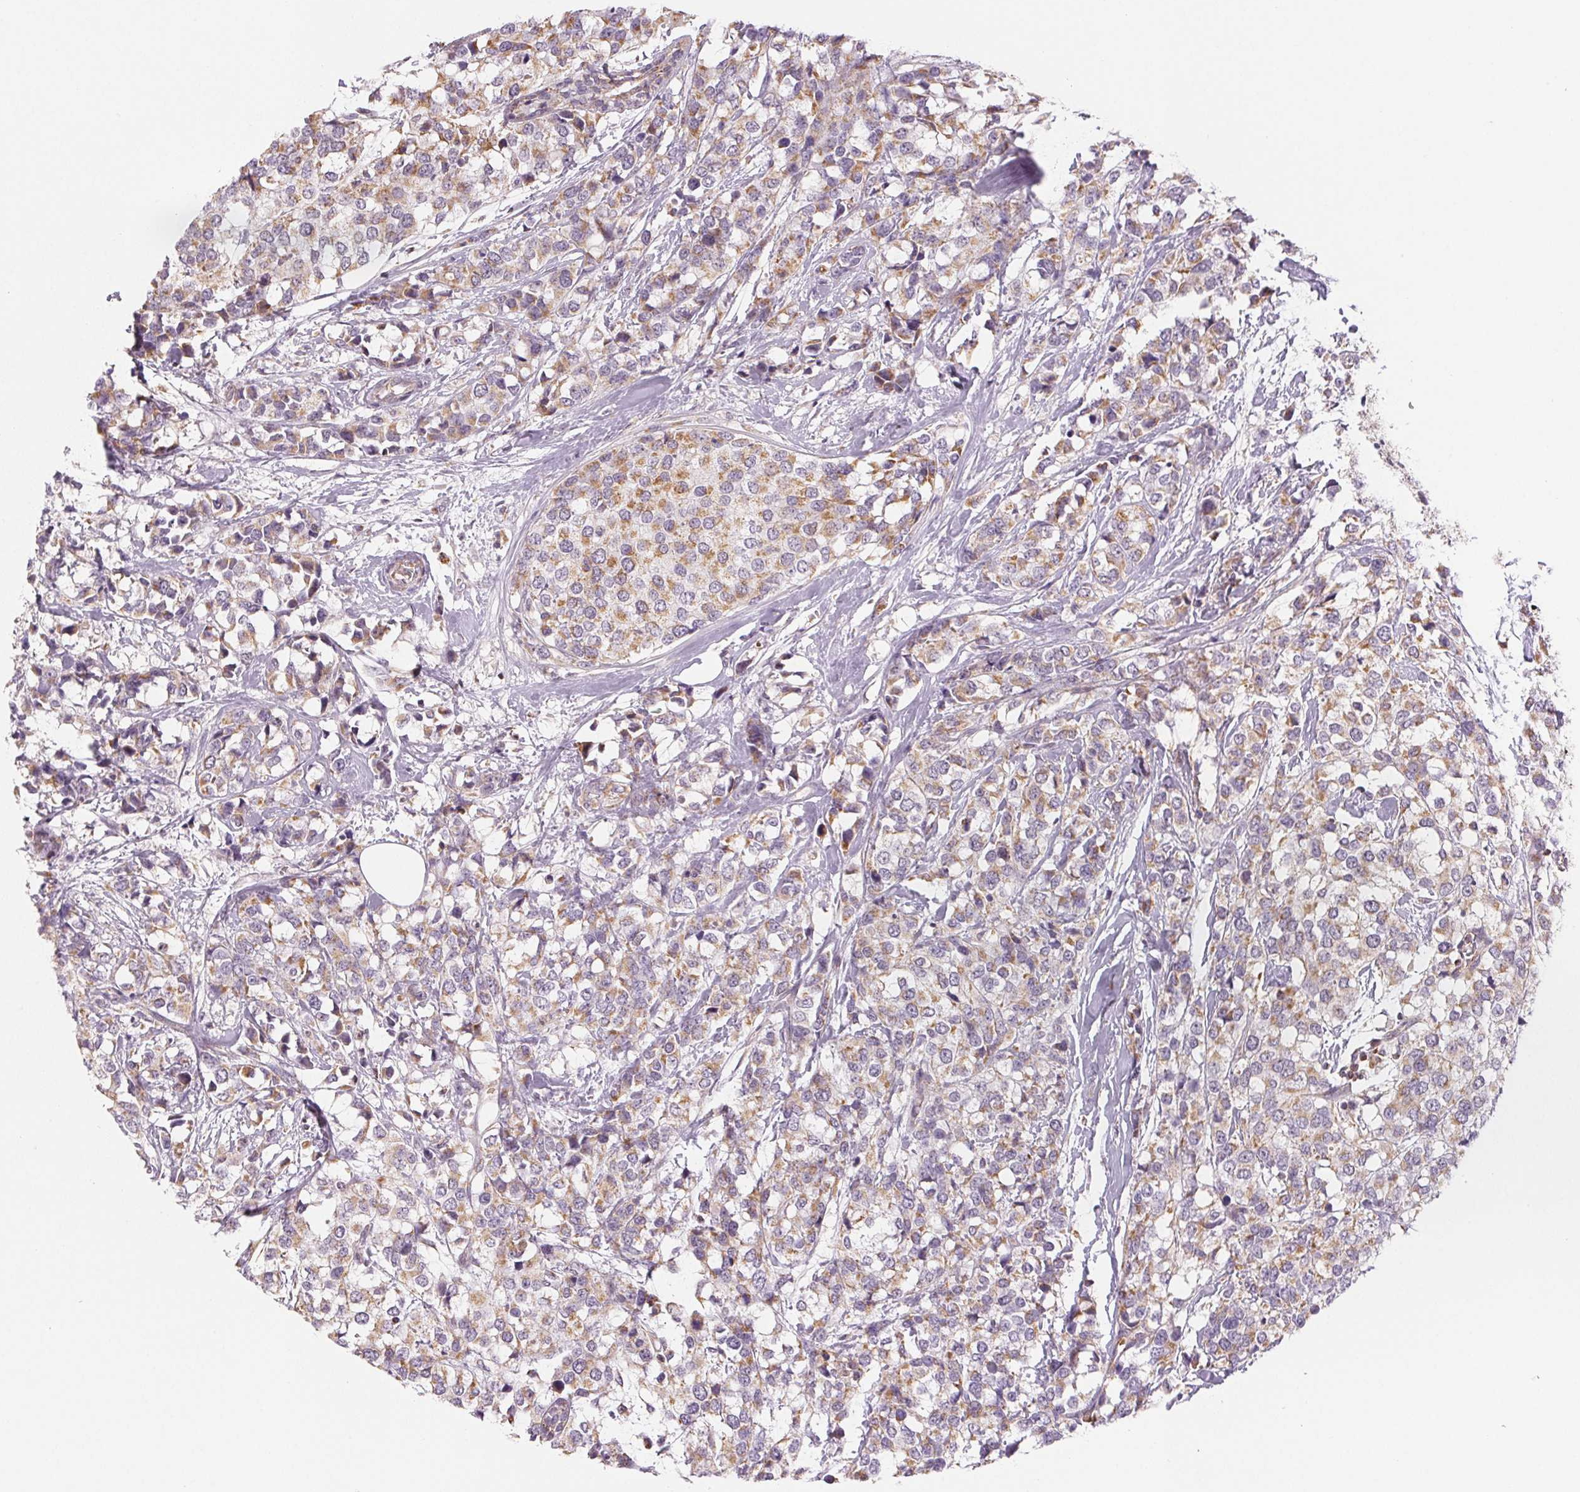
{"staining": {"intensity": "moderate", "quantity": "<25%", "location": "cytoplasmic/membranous"}, "tissue": "breast cancer", "cell_type": "Tumor cells", "image_type": "cancer", "snomed": [{"axis": "morphology", "description": "Lobular carcinoma"}, {"axis": "topography", "description": "Breast"}], "caption": "The immunohistochemical stain highlights moderate cytoplasmic/membranous staining in tumor cells of breast cancer (lobular carcinoma) tissue.", "gene": "HINT2", "patient": {"sex": "female", "age": 59}}